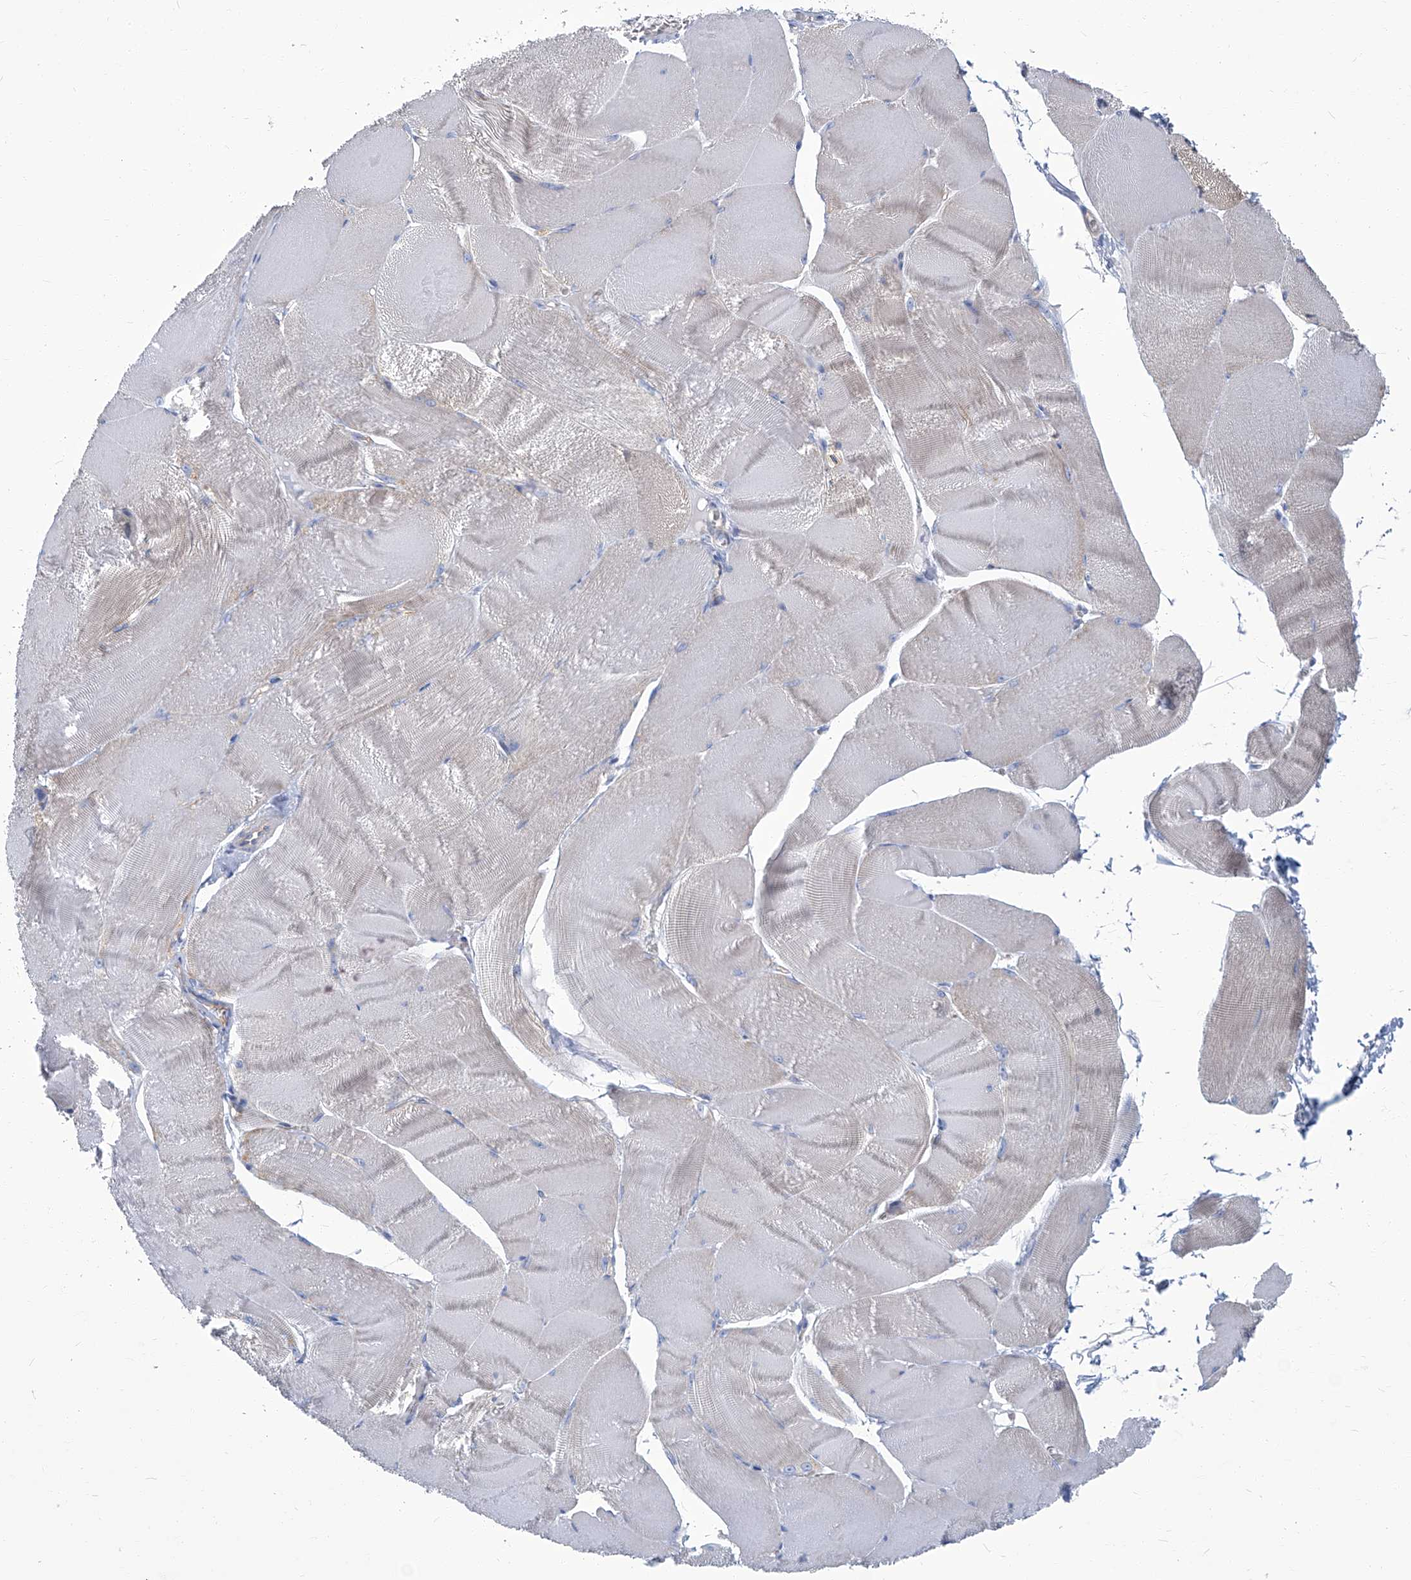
{"staining": {"intensity": "negative", "quantity": "none", "location": "none"}, "tissue": "skeletal muscle", "cell_type": "Myocytes", "image_type": "normal", "snomed": [{"axis": "morphology", "description": "Normal tissue, NOS"}, {"axis": "morphology", "description": "Basal cell carcinoma"}, {"axis": "topography", "description": "Skeletal muscle"}], "caption": "The photomicrograph demonstrates no significant staining in myocytes of skeletal muscle.", "gene": "PFKL", "patient": {"sex": "female", "age": 64}}